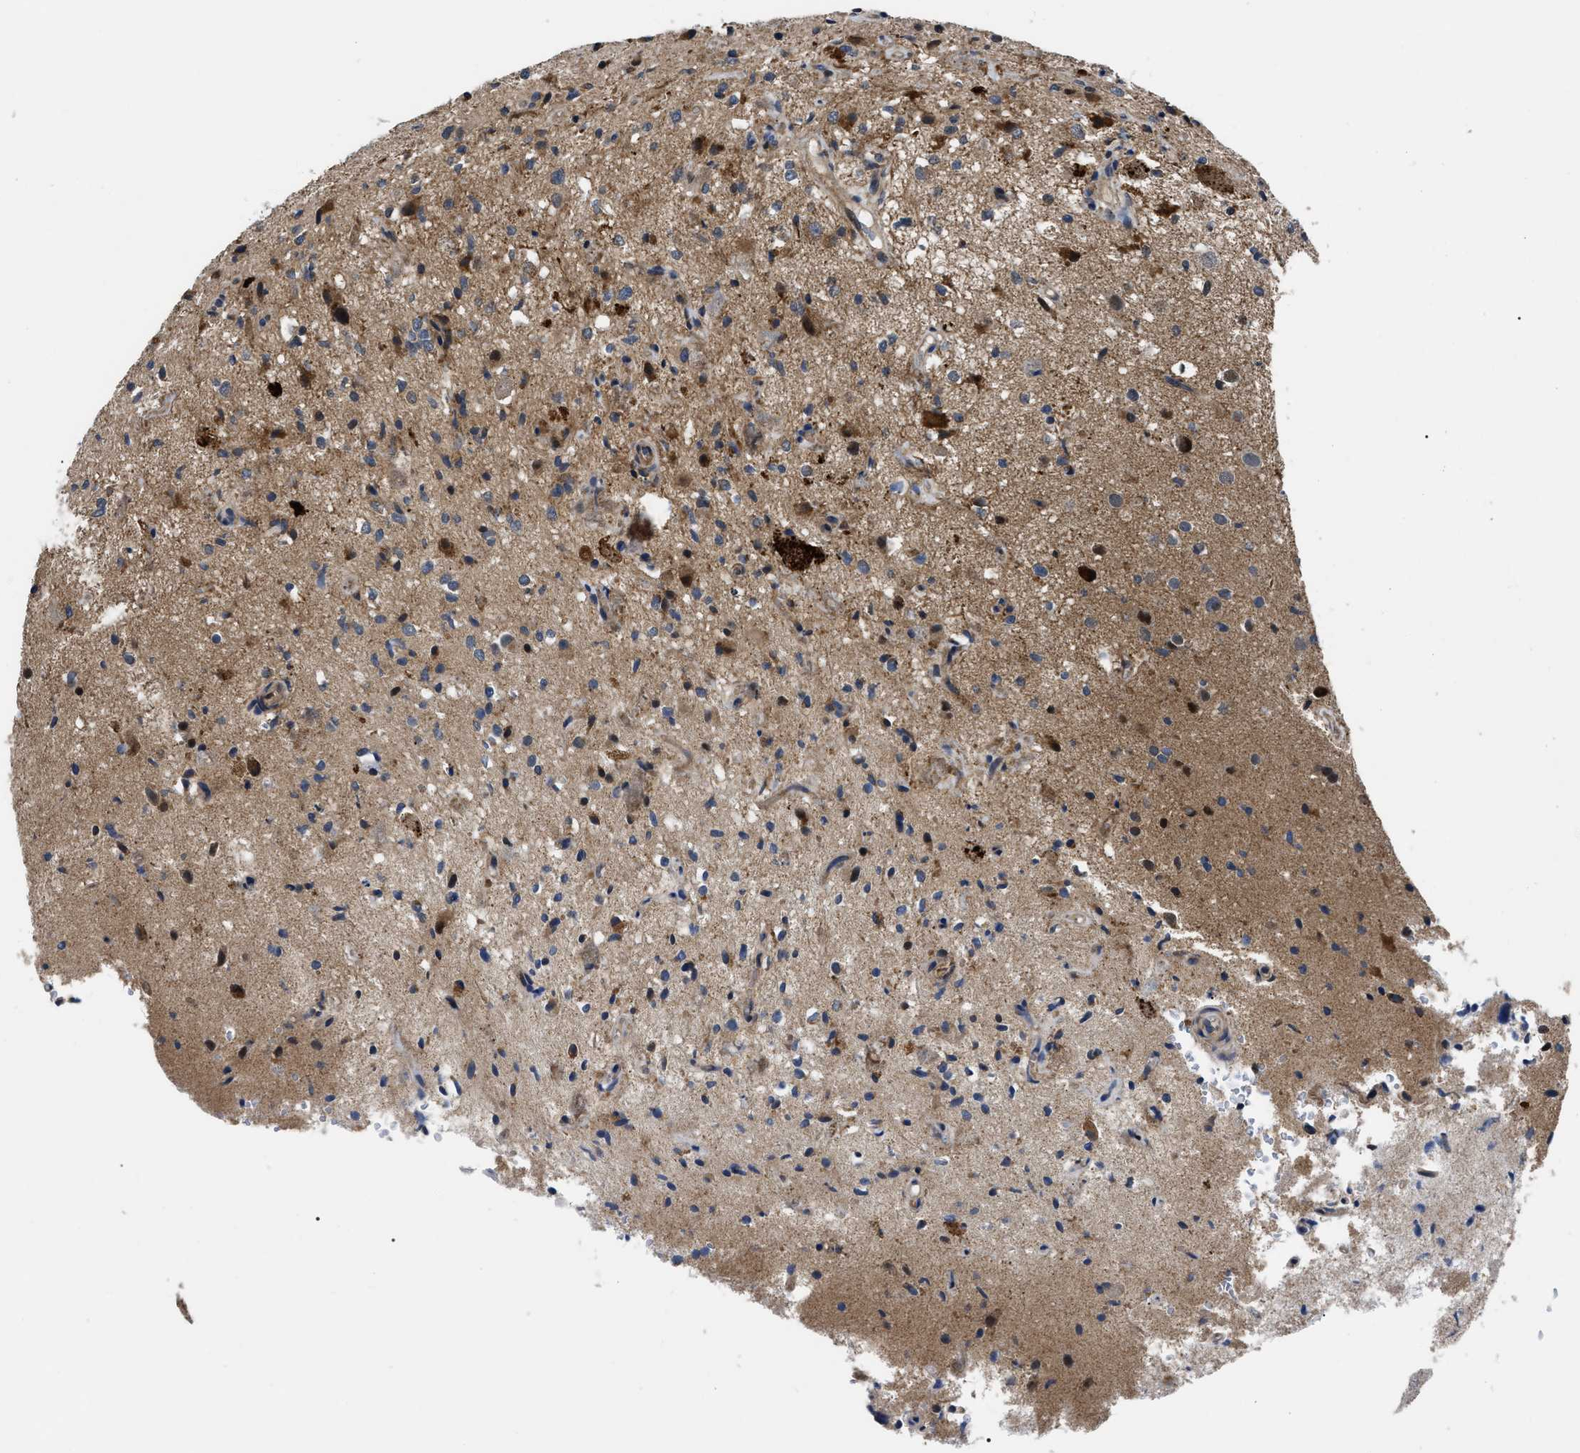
{"staining": {"intensity": "moderate", "quantity": "<25%", "location": "cytoplasmic/membranous"}, "tissue": "glioma", "cell_type": "Tumor cells", "image_type": "cancer", "snomed": [{"axis": "morphology", "description": "Glioma, malignant, High grade"}, {"axis": "topography", "description": "Brain"}], "caption": "A high-resolution photomicrograph shows immunohistochemistry (IHC) staining of malignant high-grade glioma, which reveals moderate cytoplasmic/membranous staining in approximately <25% of tumor cells.", "gene": "PPWD1", "patient": {"sex": "male", "age": 33}}